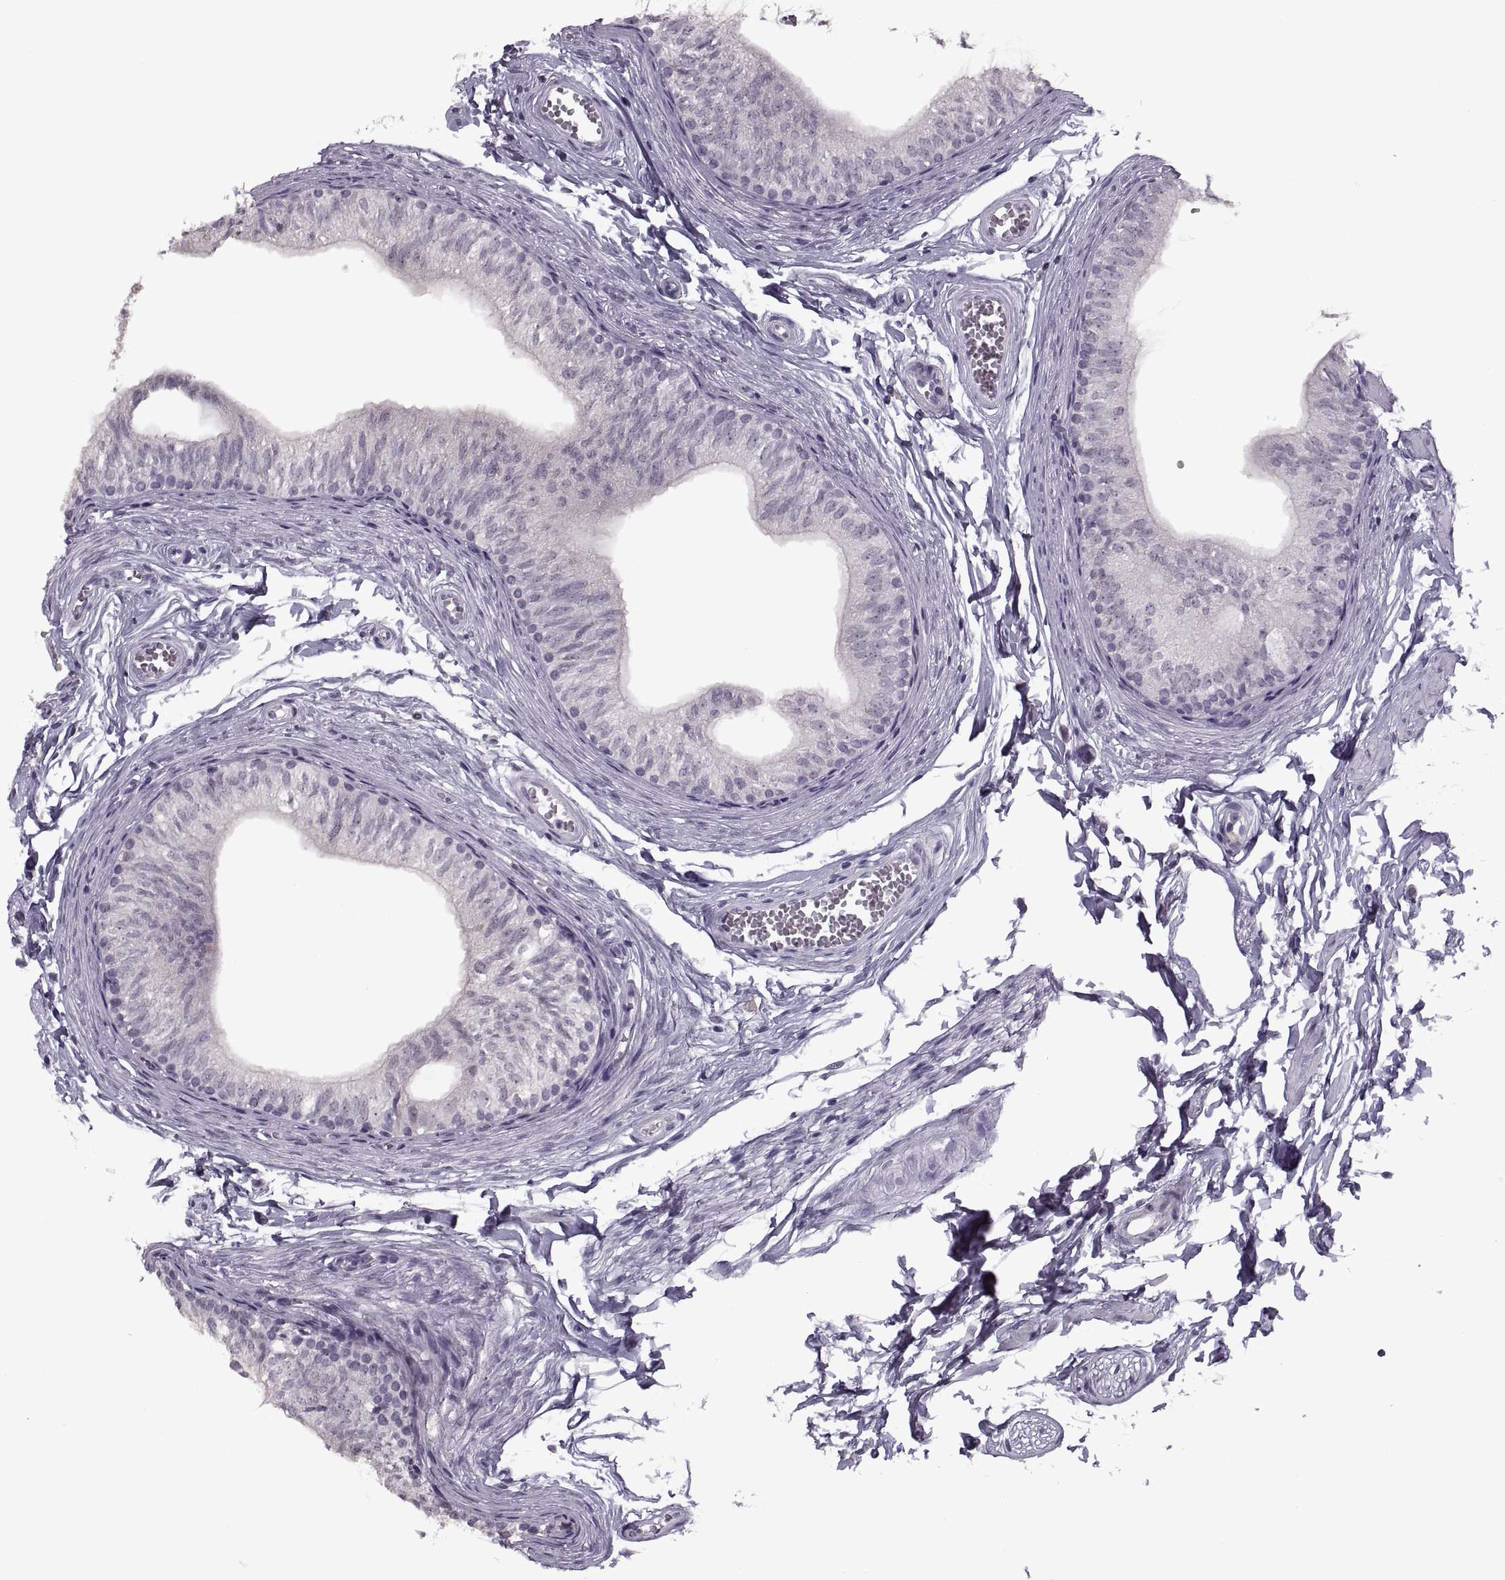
{"staining": {"intensity": "negative", "quantity": "none", "location": "none"}, "tissue": "epididymis", "cell_type": "Glandular cells", "image_type": "normal", "snomed": [{"axis": "morphology", "description": "Normal tissue, NOS"}, {"axis": "topography", "description": "Epididymis"}], "caption": "This histopathology image is of benign epididymis stained with immunohistochemistry (IHC) to label a protein in brown with the nuclei are counter-stained blue. There is no staining in glandular cells. (Brightfield microscopy of DAB (3,3'-diaminobenzidine) IHC at high magnification).", "gene": "PAGE2B", "patient": {"sex": "male", "age": 22}}